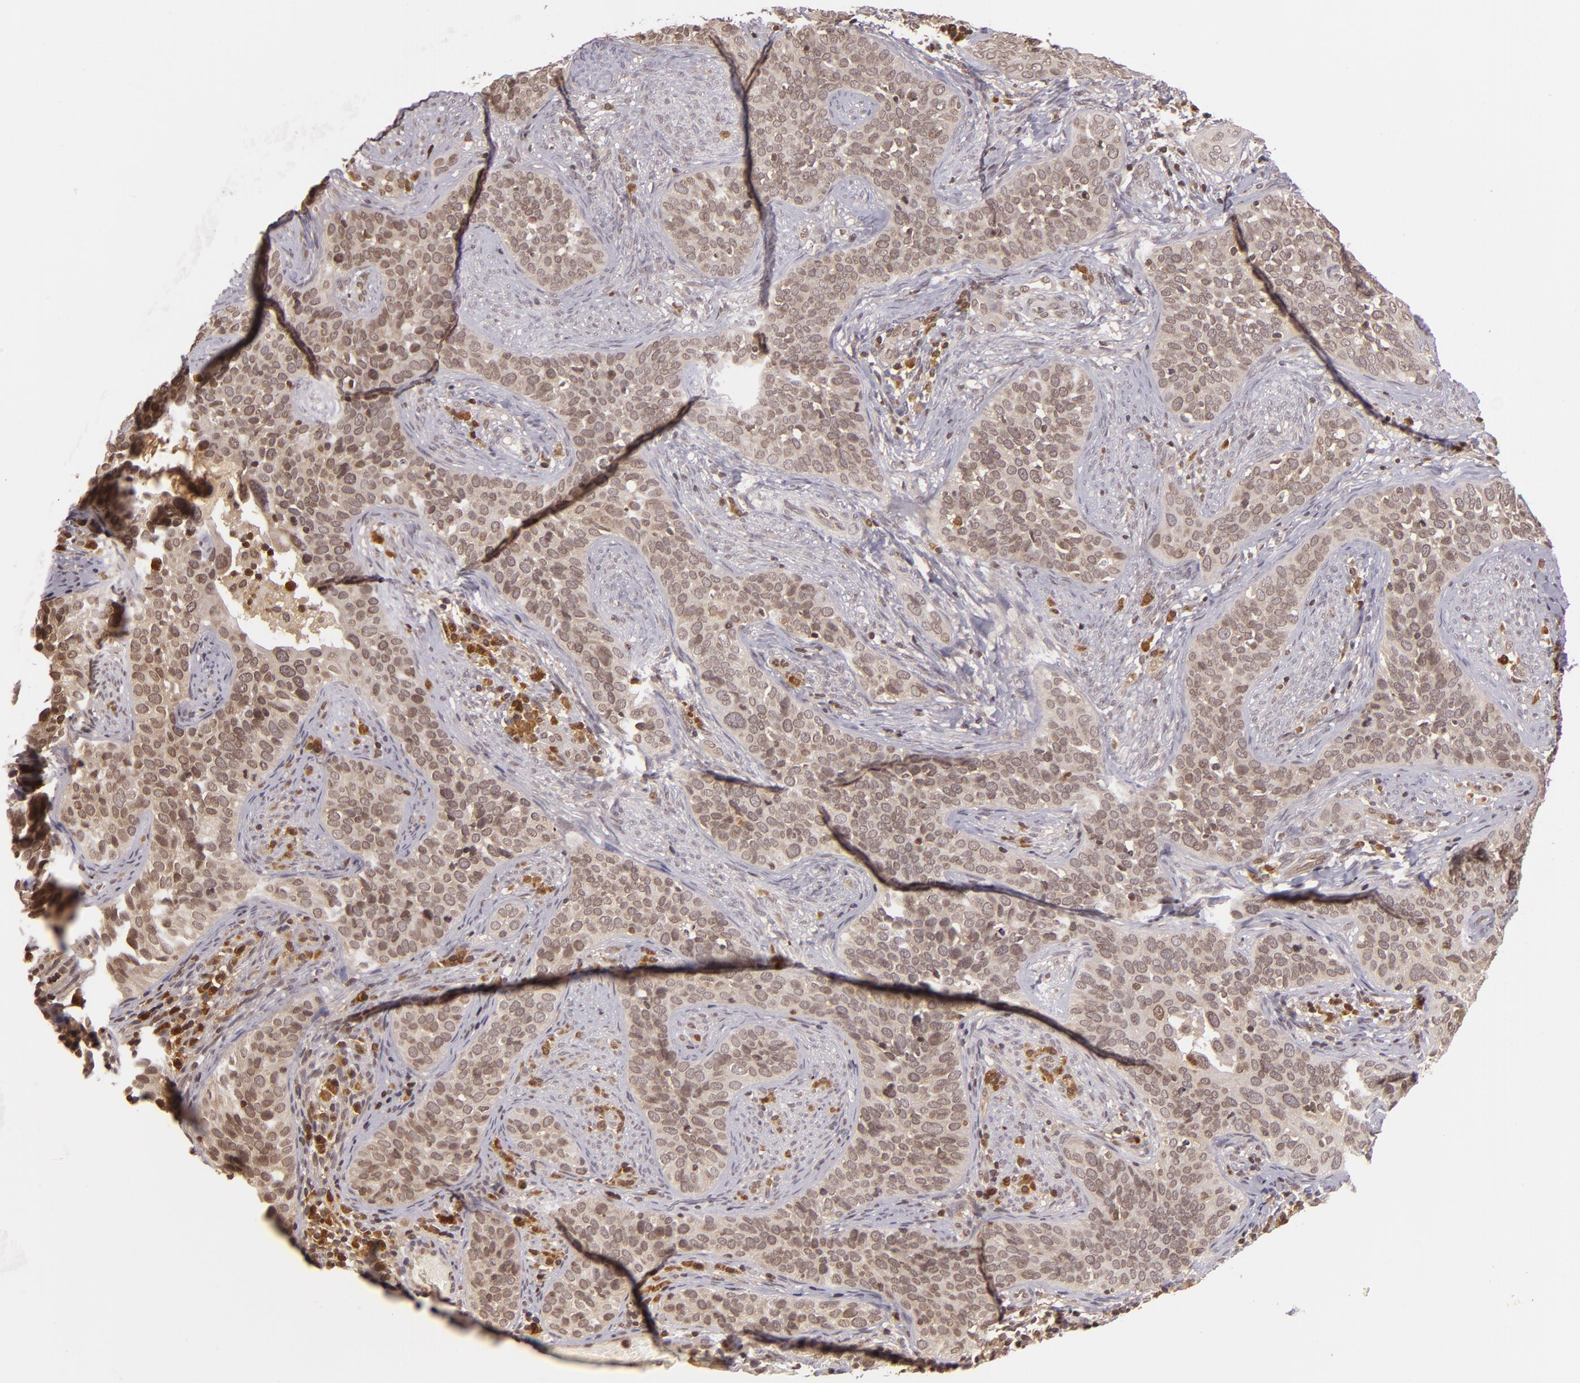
{"staining": {"intensity": "weak", "quantity": ">75%", "location": "cytoplasmic/membranous"}, "tissue": "cervical cancer", "cell_type": "Tumor cells", "image_type": "cancer", "snomed": [{"axis": "morphology", "description": "Squamous cell carcinoma, NOS"}, {"axis": "topography", "description": "Cervix"}], "caption": "The histopathology image demonstrates immunohistochemical staining of cervical squamous cell carcinoma. There is weak cytoplasmic/membranous expression is appreciated in approximately >75% of tumor cells.", "gene": "ZBTB33", "patient": {"sex": "female", "age": 31}}